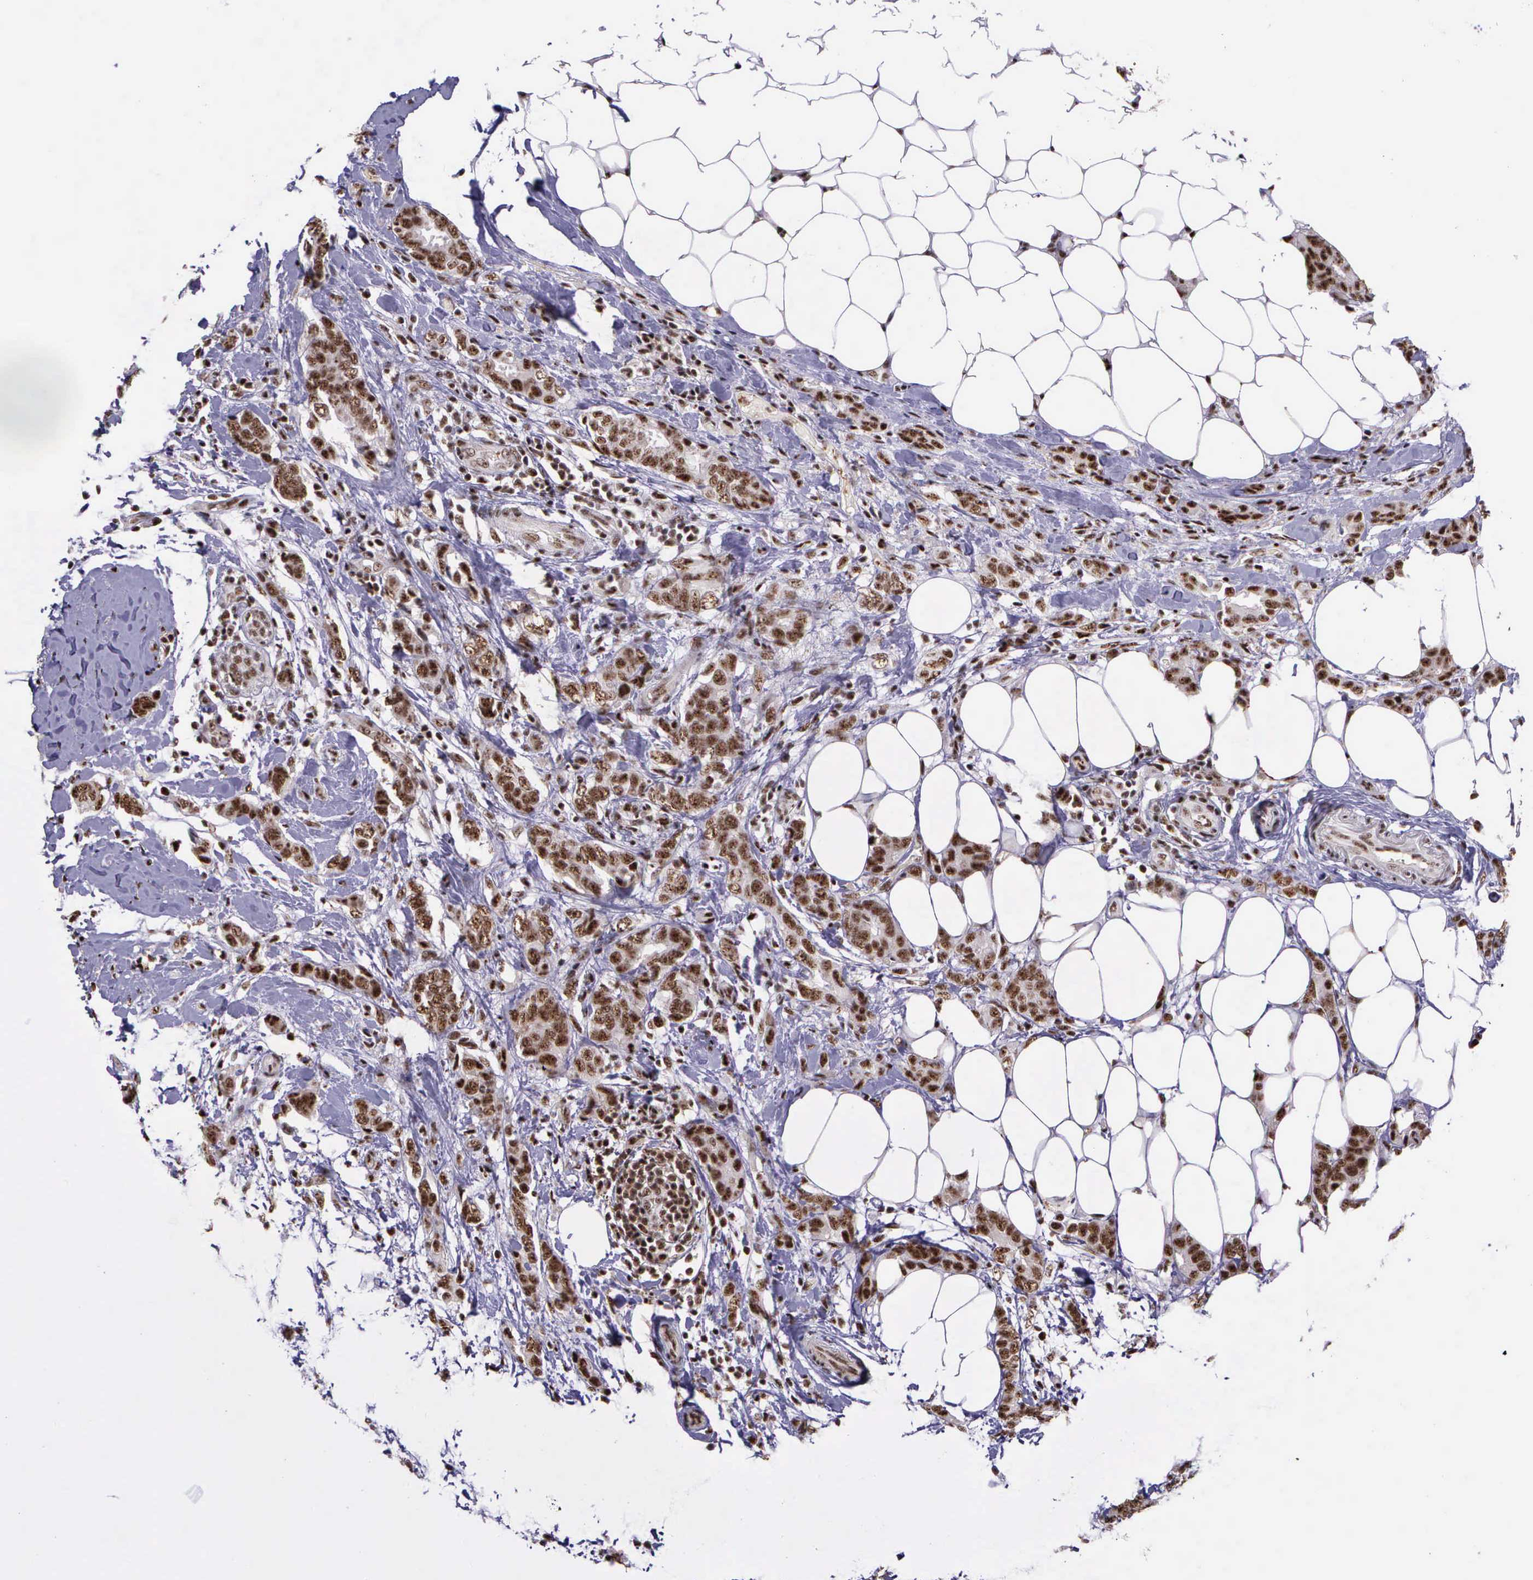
{"staining": {"intensity": "moderate", "quantity": ">75%", "location": "nuclear"}, "tissue": "breast cancer", "cell_type": "Tumor cells", "image_type": "cancer", "snomed": [{"axis": "morphology", "description": "Duct carcinoma"}, {"axis": "topography", "description": "Breast"}], "caption": "Breast intraductal carcinoma tissue exhibits moderate nuclear positivity in approximately >75% of tumor cells (DAB IHC, brown staining for protein, blue staining for nuclei).", "gene": "FAM47A", "patient": {"sex": "female", "age": 53}}